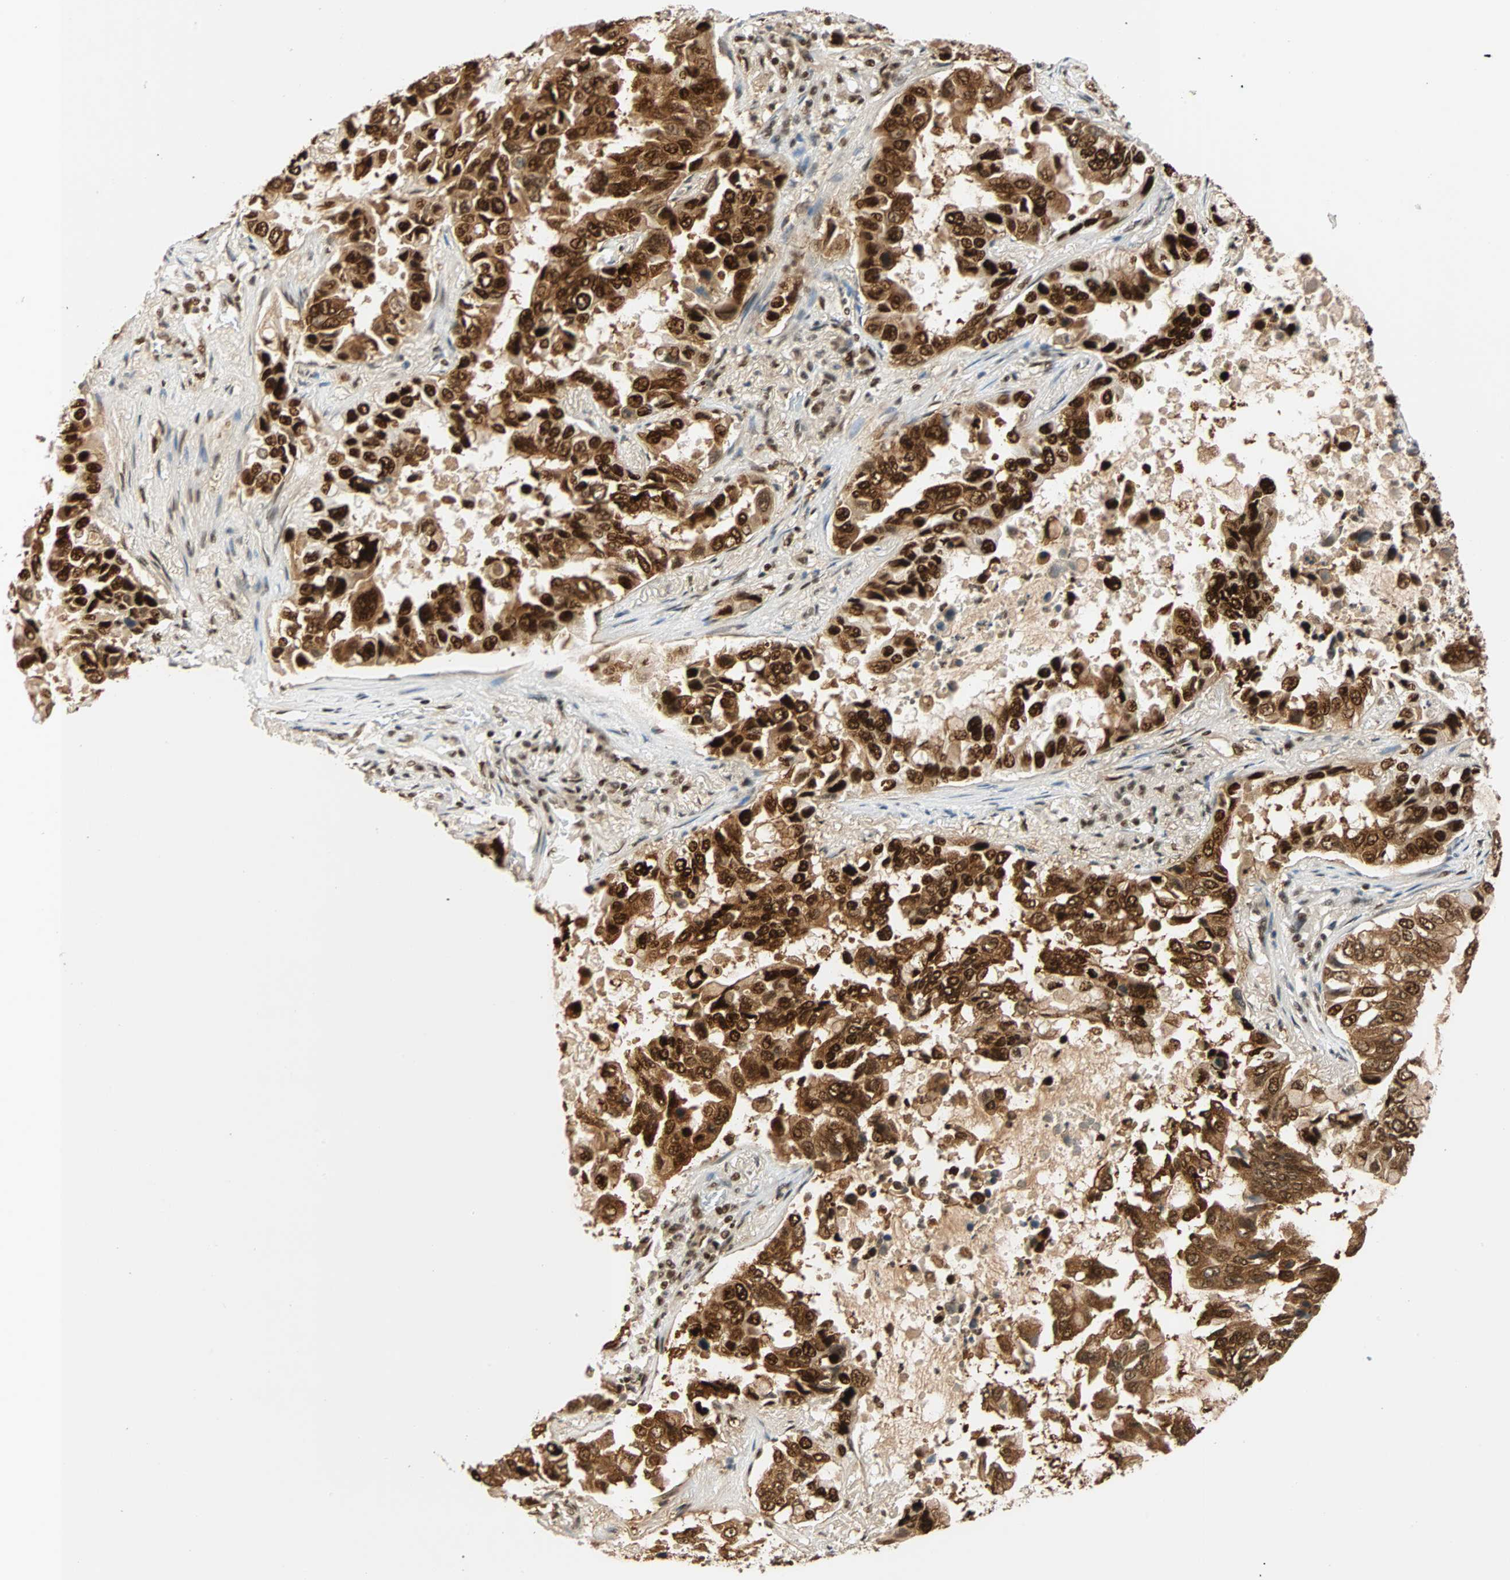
{"staining": {"intensity": "strong", "quantity": ">75%", "location": "cytoplasmic/membranous,nuclear"}, "tissue": "lung cancer", "cell_type": "Tumor cells", "image_type": "cancer", "snomed": [{"axis": "morphology", "description": "Adenocarcinoma, NOS"}, {"axis": "topography", "description": "Lung"}], "caption": "A brown stain highlights strong cytoplasmic/membranous and nuclear expression of a protein in lung adenocarcinoma tumor cells. (Stains: DAB in brown, nuclei in blue, Microscopy: brightfield microscopy at high magnification).", "gene": "CDK12", "patient": {"sex": "male", "age": 64}}